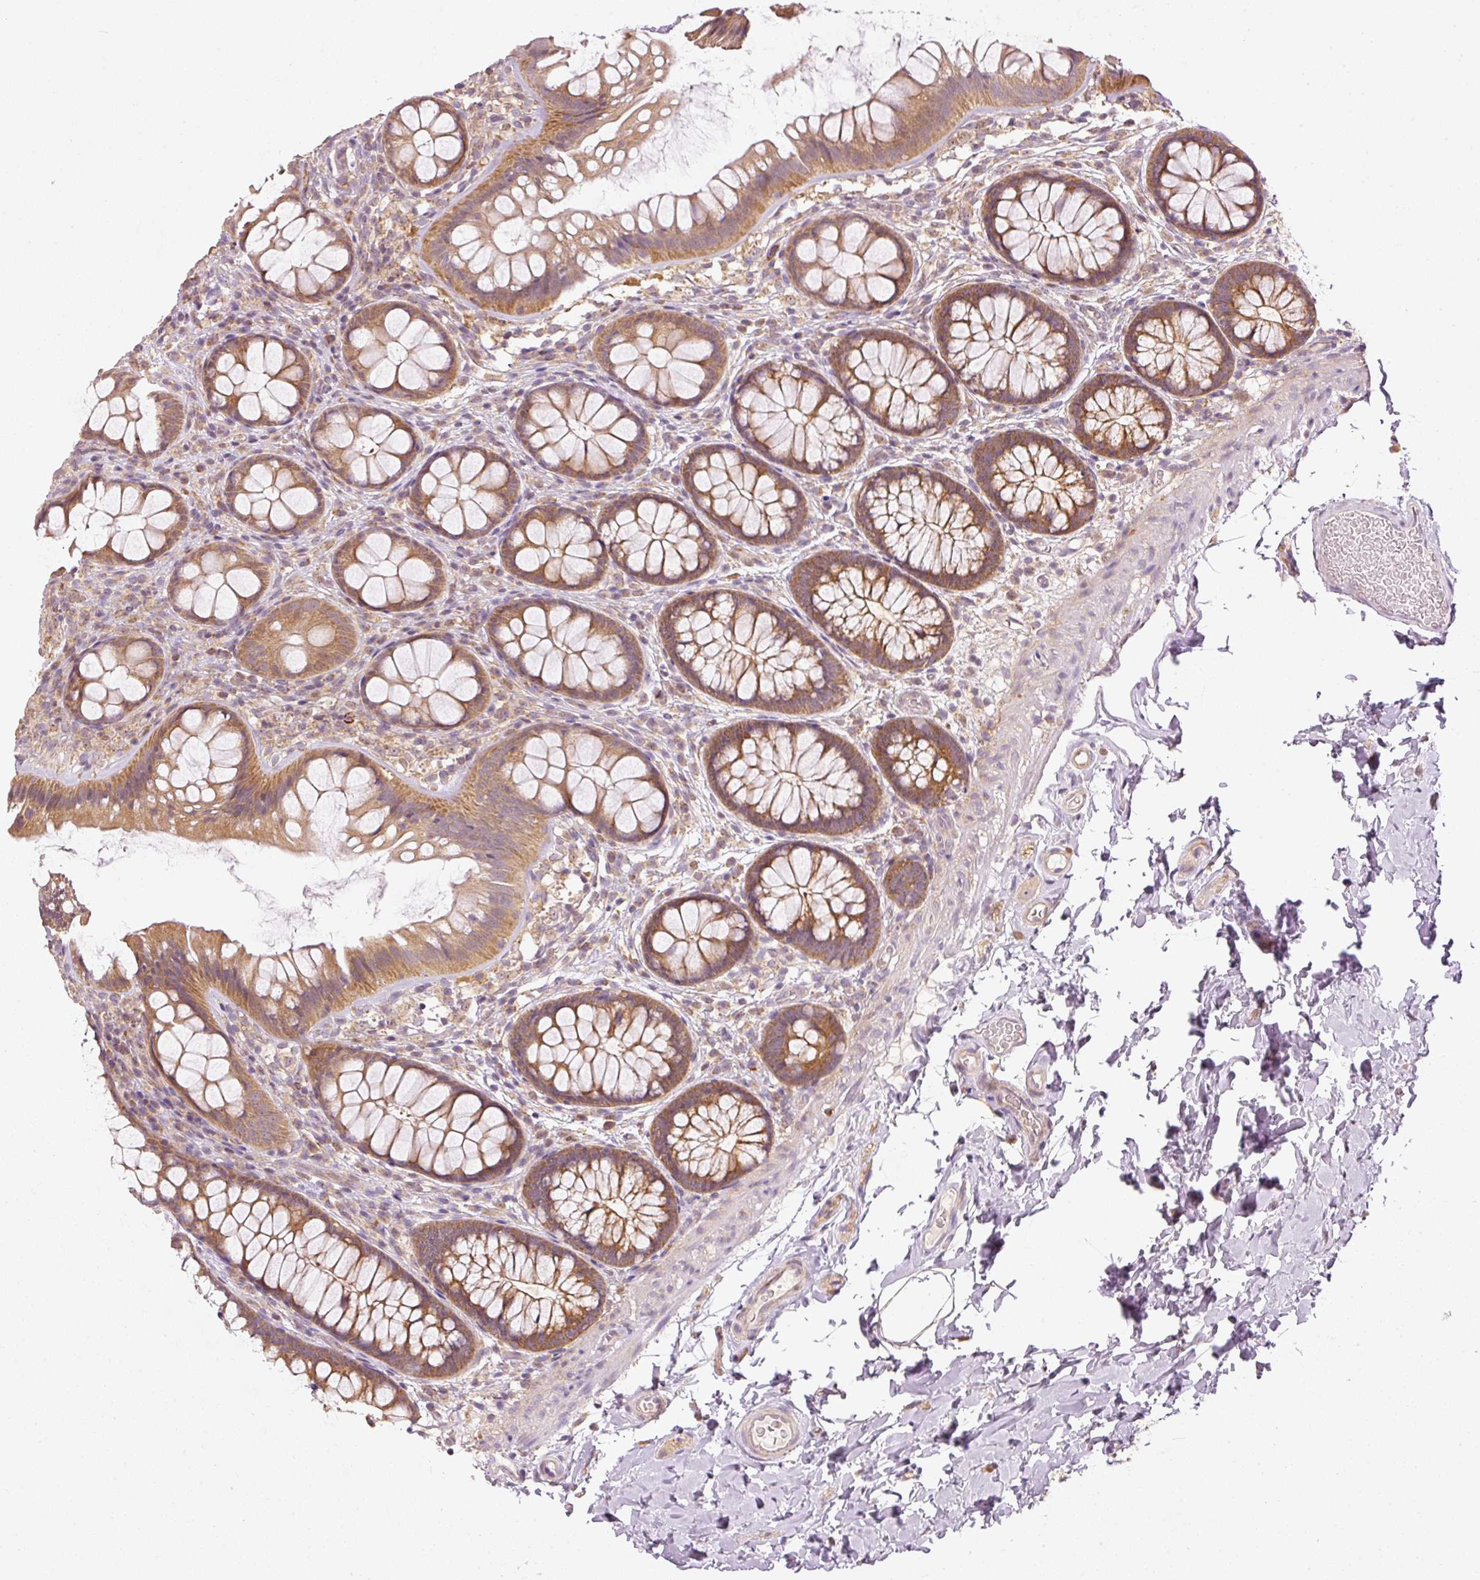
{"staining": {"intensity": "negative", "quantity": "none", "location": "none"}, "tissue": "colon", "cell_type": "Endothelial cells", "image_type": "normal", "snomed": [{"axis": "morphology", "description": "Normal tissue, NOS"}, {"axis": "topography", "description": "Colon"}], "caption": "Immunohistochemical staining of unremarkable human colon displays no significant expression in endothelial cells. (Stains: DAB IHC with hematoxylin counter stain, Microscopy: brightfield microscopy at high magnification).", "gene": "MTHFD1L", "patient": {"sex": "male", "age": 46}}